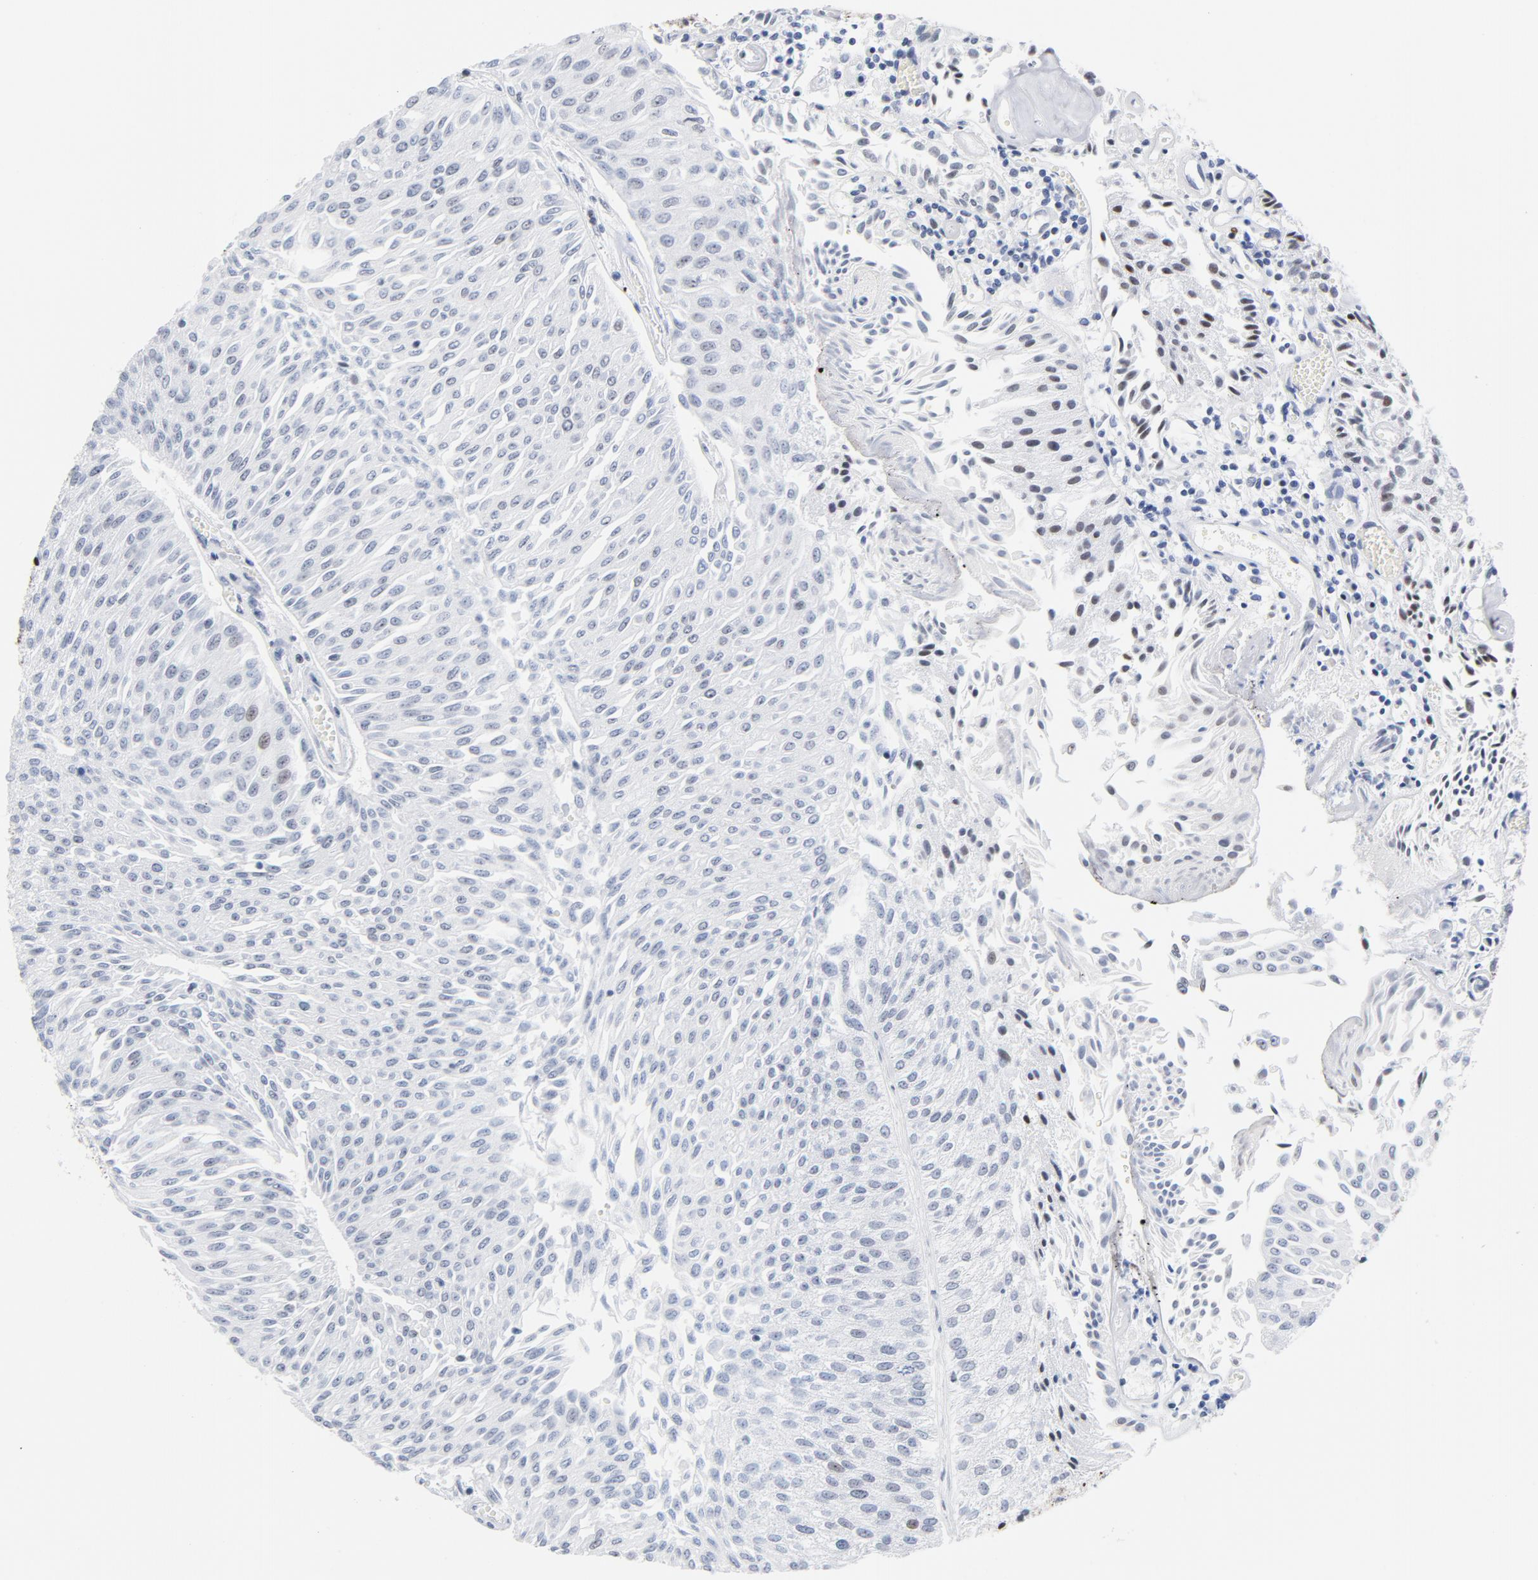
{"staining": {"intensity": "strong", "quantity": "<25%", "location": "nuclear"}, "tissue": "urothelial cancer", "cell_type": "Tumor cells", "image_type": "cancer", "snomed": [{"axis": "morphology", "description": "Urothelial carcinoma, Low grade"}, {"axis": "topography", "description": "Urinary bladder"}], "caption": "About <25% of tumor cells in urothelial carcinoma (low-grade) reveal strong nuclear protein expression as visualized by brown immunohistochemical staining.", "gene": "XRCC5", "patient": {"sex": "male", "age": 86}}